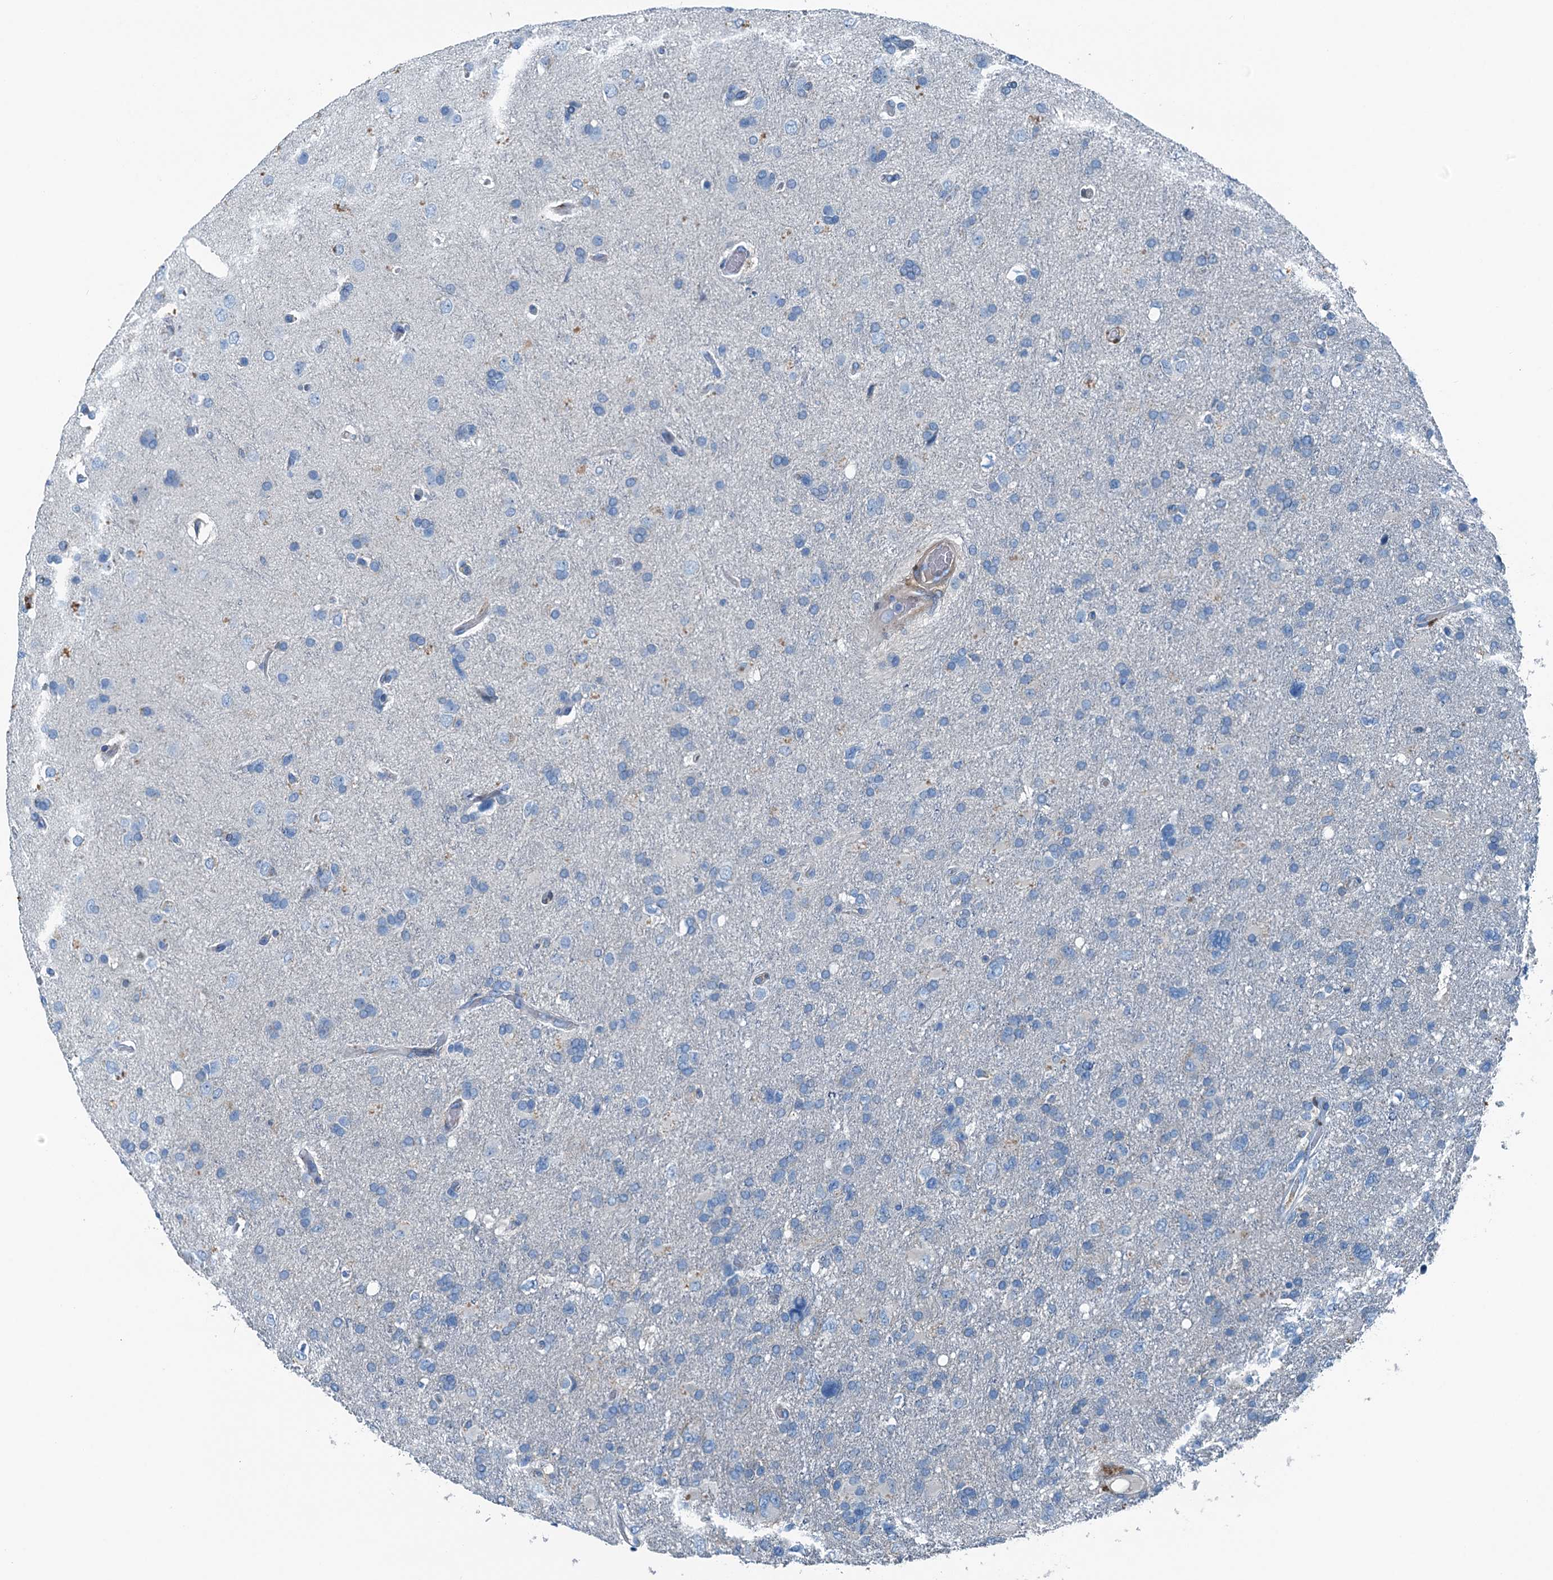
{"staining": {"intensity": "negative", "quantity": "none", "location": "none"}, "tissue": "glioma", "cell_type": "Tumor cells", "image_type": "cancer", "snomed": [{"axis": "morphology", "description": "Glioma, malignant, High grade"}, {"axis": "topography", "description": "Brain"}], "caption": "Tumor cells show no significant positivity in malignant glioma (high-grade).", "gene": "RAB3IL1", "patient": {"sex": "male", "age": 61}}